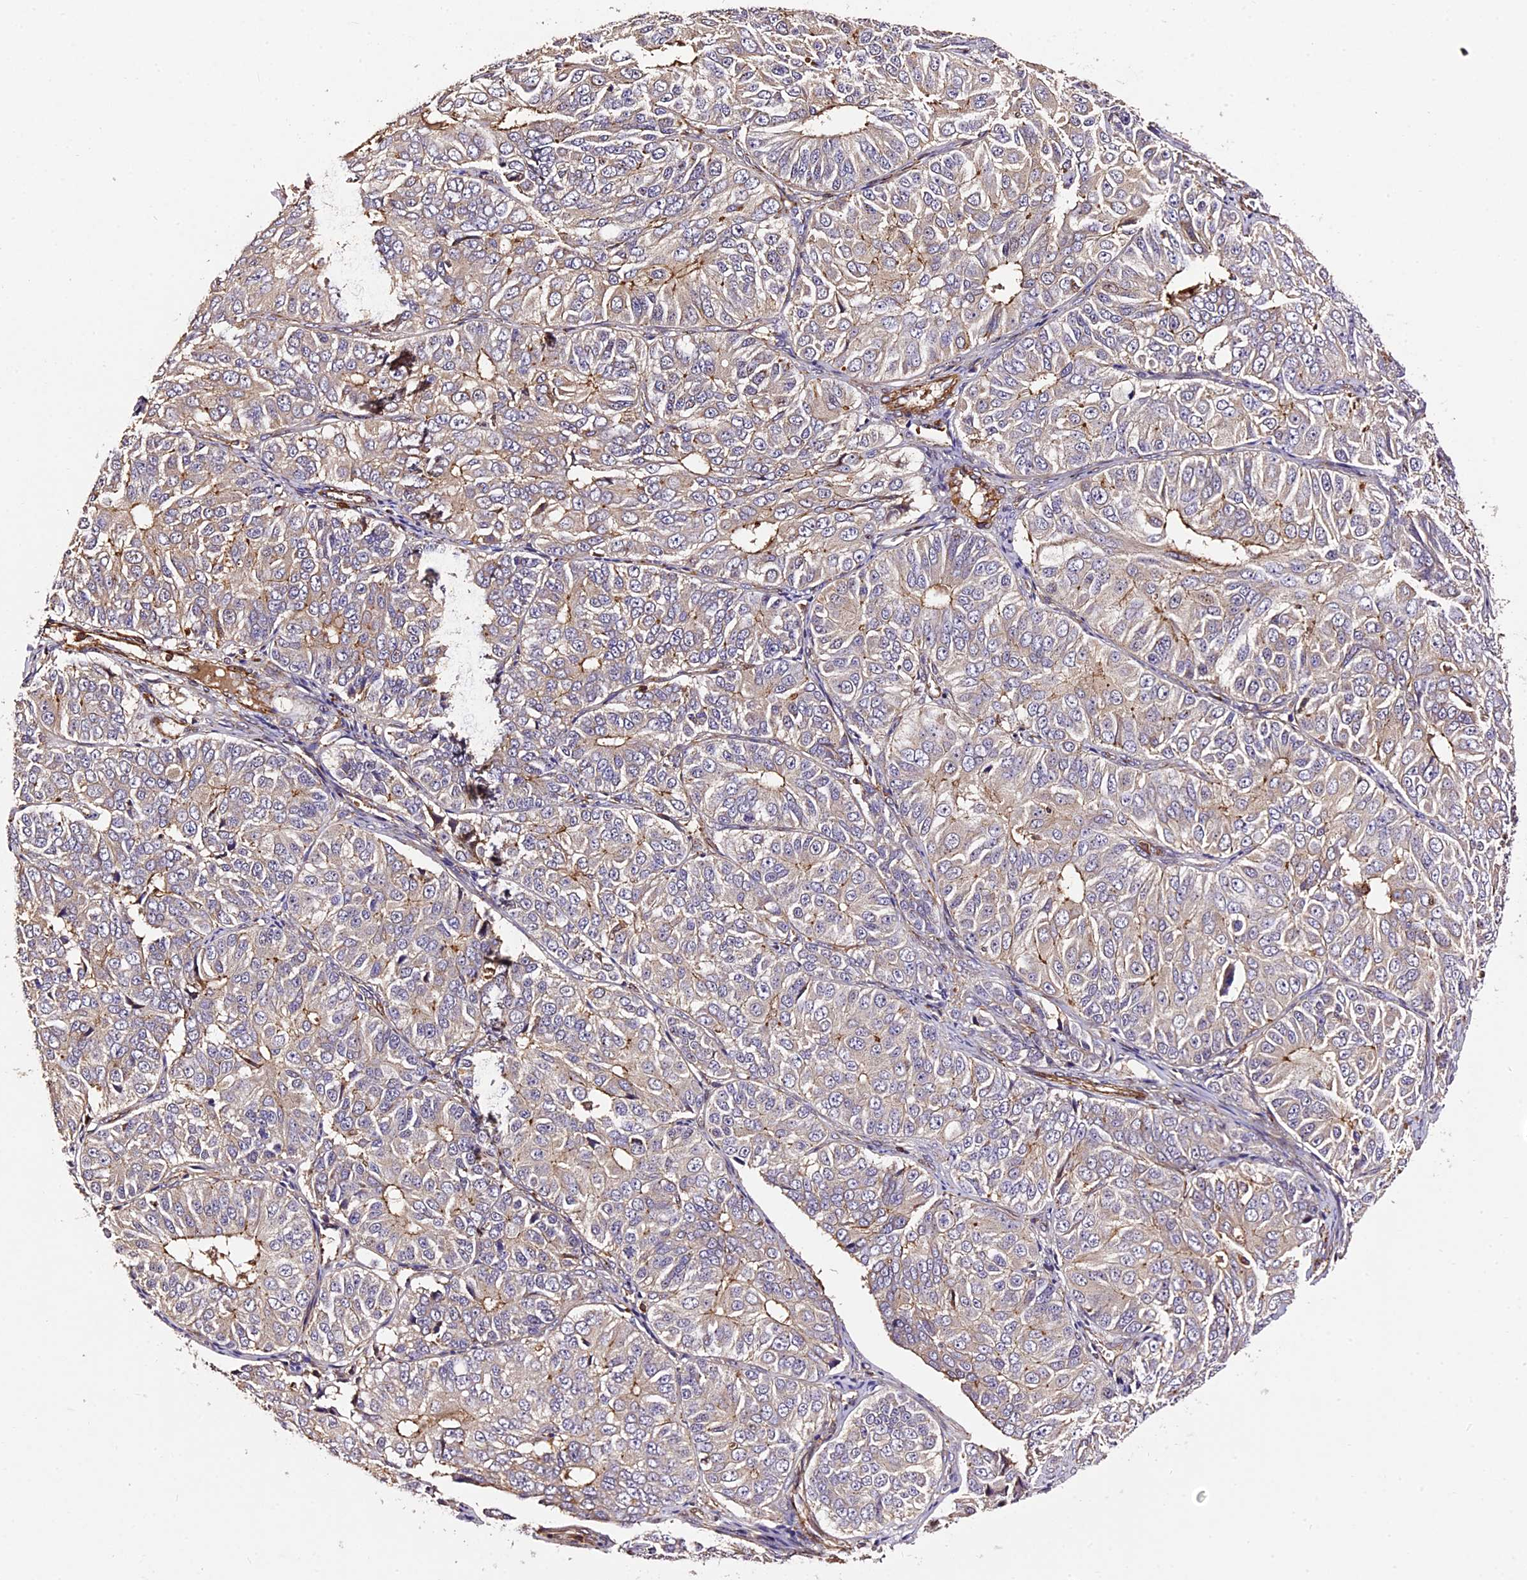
{"staining": {"intensity": "weak", "quantity": "25%-75%", "location": "cytoplasmic/membranous"}, "tissue": "ovarian cancer", "cell_type": "Tumor cells", "image_type": "cancer", "snomed": [{"axis": "morphology", "description": "Carcinoma, endometroid"}, {"axis": "topography", "description": "Ovary"}], "caption": "High-magnification brightfield microscopy of endometroid carcinoma (ovarian) stained with DAB (brown) and counterstained with hematoxylin (blue). tumor cells exhibit weak cytoplasmic/membranous expression is present in about25%-75% of cells.", "gene": "RAPSN", "patient": {"sex": "female", "age": 51}}